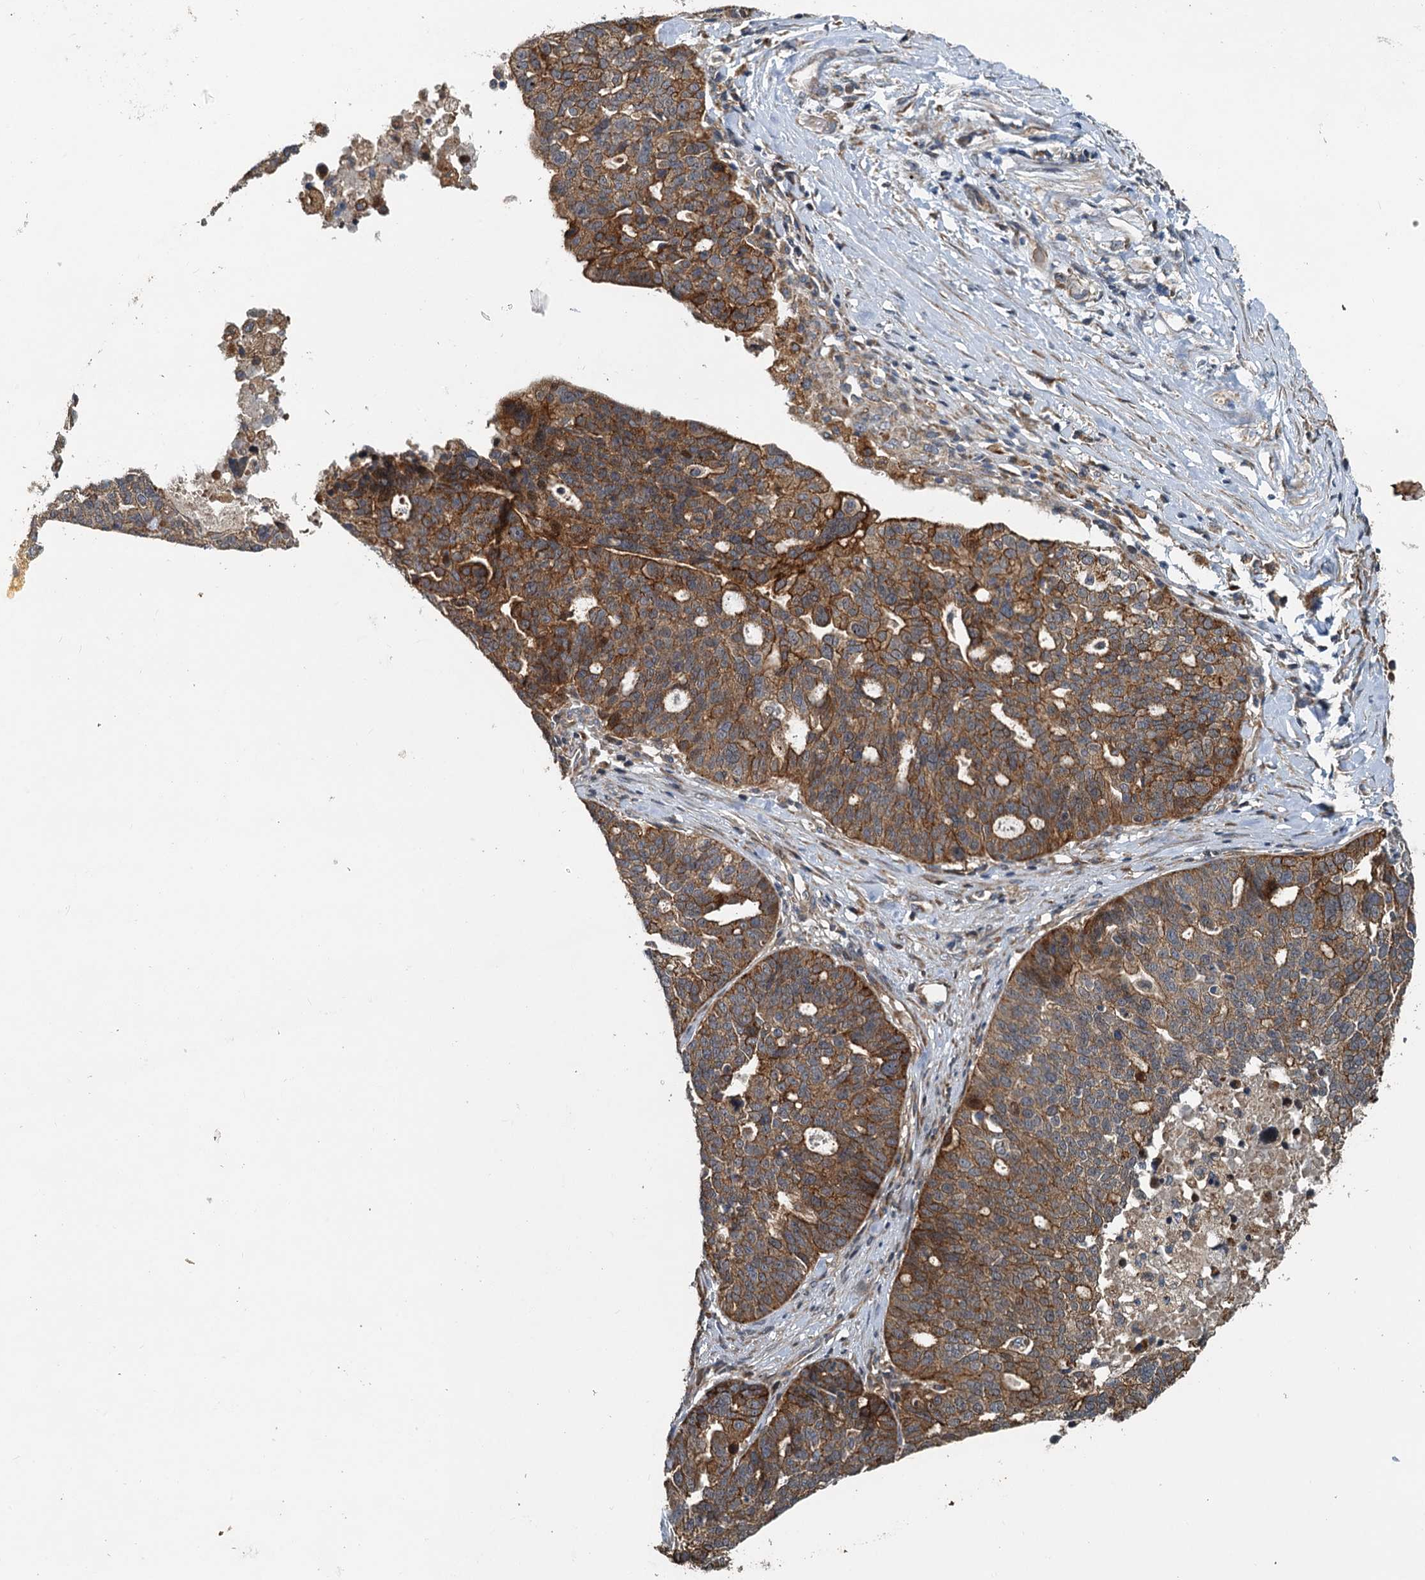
{"staining": {"intensity": "moderate", "quantity": ">75%", "location": "cytoplasmic/membranous"}, "tissue": "ovarian cancer", "cell_type": "Tumor cells", "image_type": "cancer", "snomed": [{"axis": "morphology", "description": "Cystadenocarcinoma, serous, NOS"}, {"axis": "topography", "description": "Ovary"}], "caption": "Protein expression analysis of ovarian serous cystadenocarcinoma shows moderate cytoplasmic/membranous expression in approximately >75% of tumor cells. (DAB IHC, brown staining for protein, blue staining for nuclei).", "gene": "LRRK2", "patient": {"sex": "female", "age": 59}}